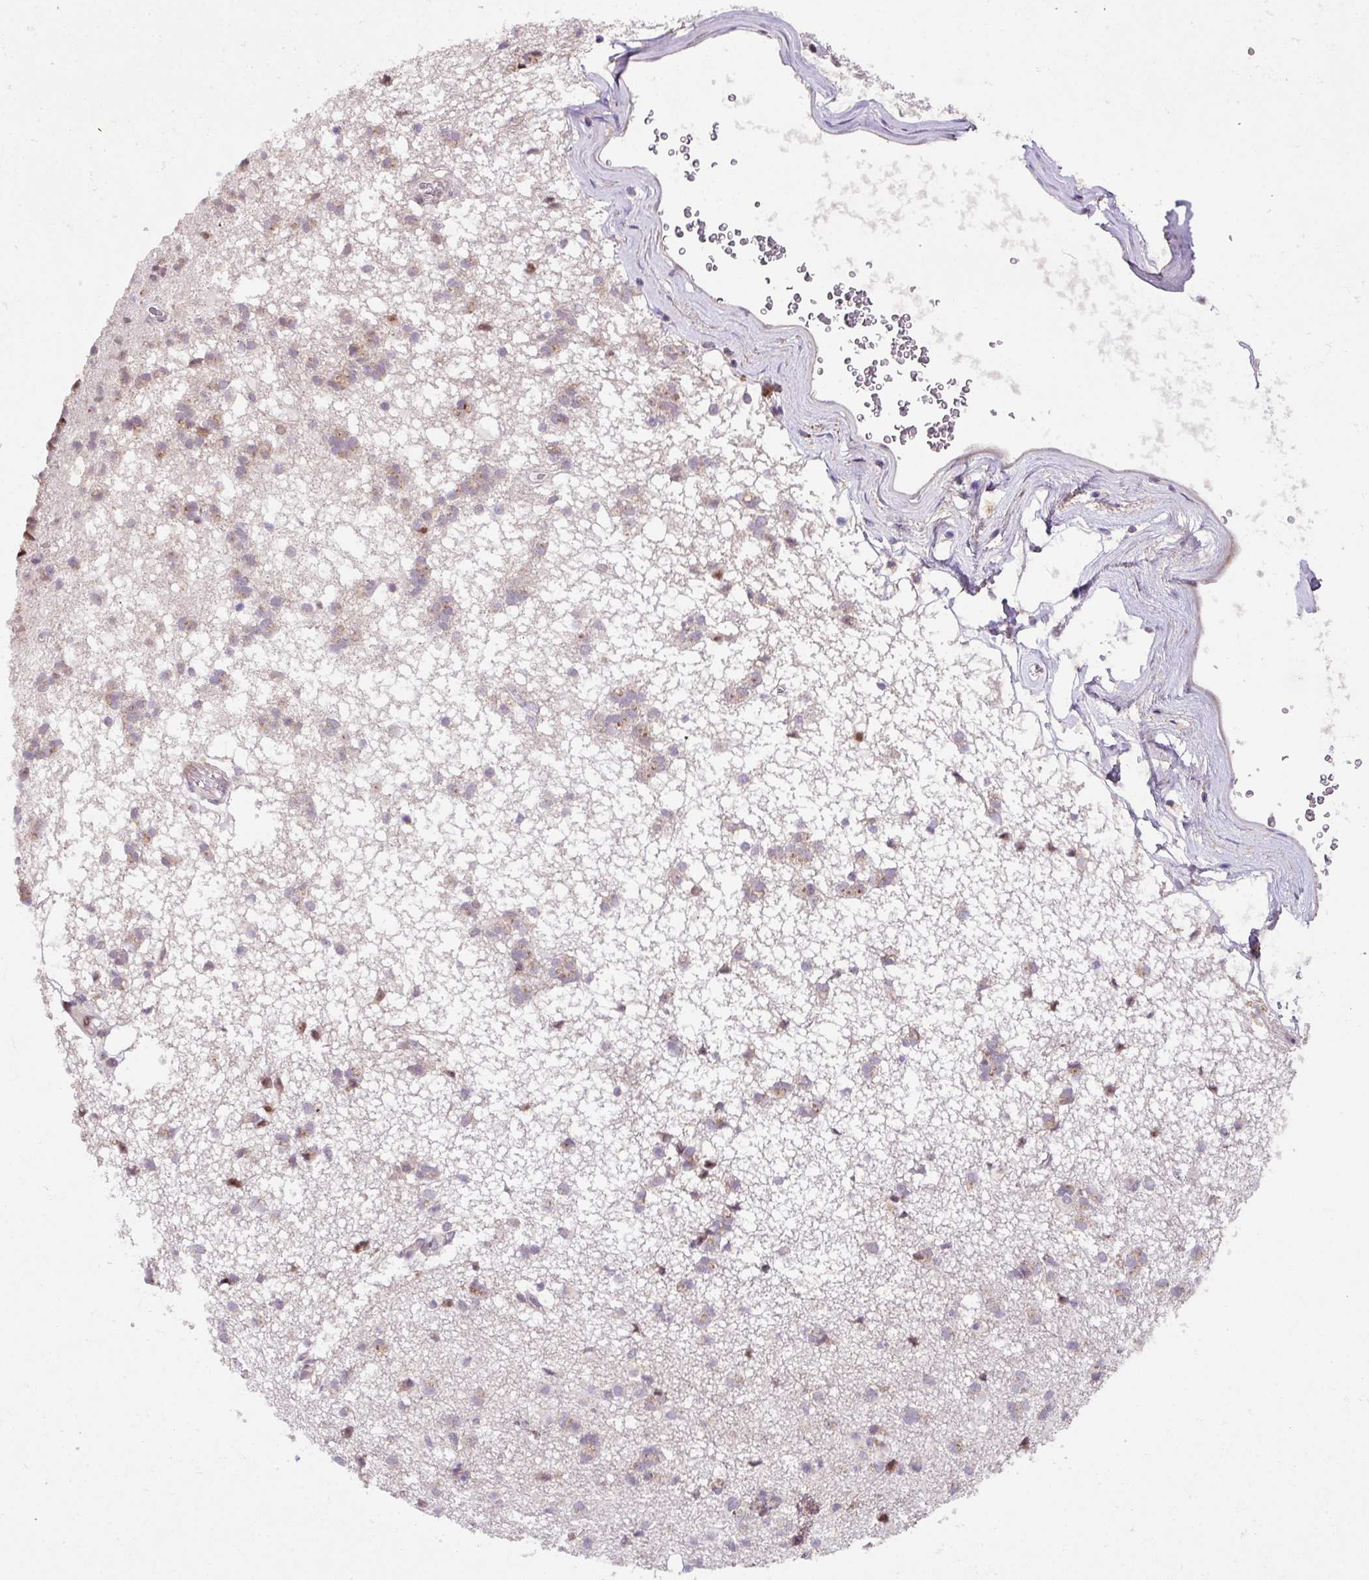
{"staining": {"intensity": "moderate", "quantity": "<25%", "location": "cytoplasmic/membranous,nuclear"}, "tissue": "caudate", "cell_type": "Glial cells", "image_type": "normal", "snomed": [{"axis": "morphology", "description": "Normal tissue, NOS"}, {"axis": "topography", "description": "Lateral ventricle wall"}], "caption": "The image displays immunohistochemical staining of normal caudate. There is moderate cytoplasmic/membranous,nuclear staining is present in approximately <25% of glial cells.", "gene": "ENSG00000269547", "patient": {"sex": "male", "age": 58}}